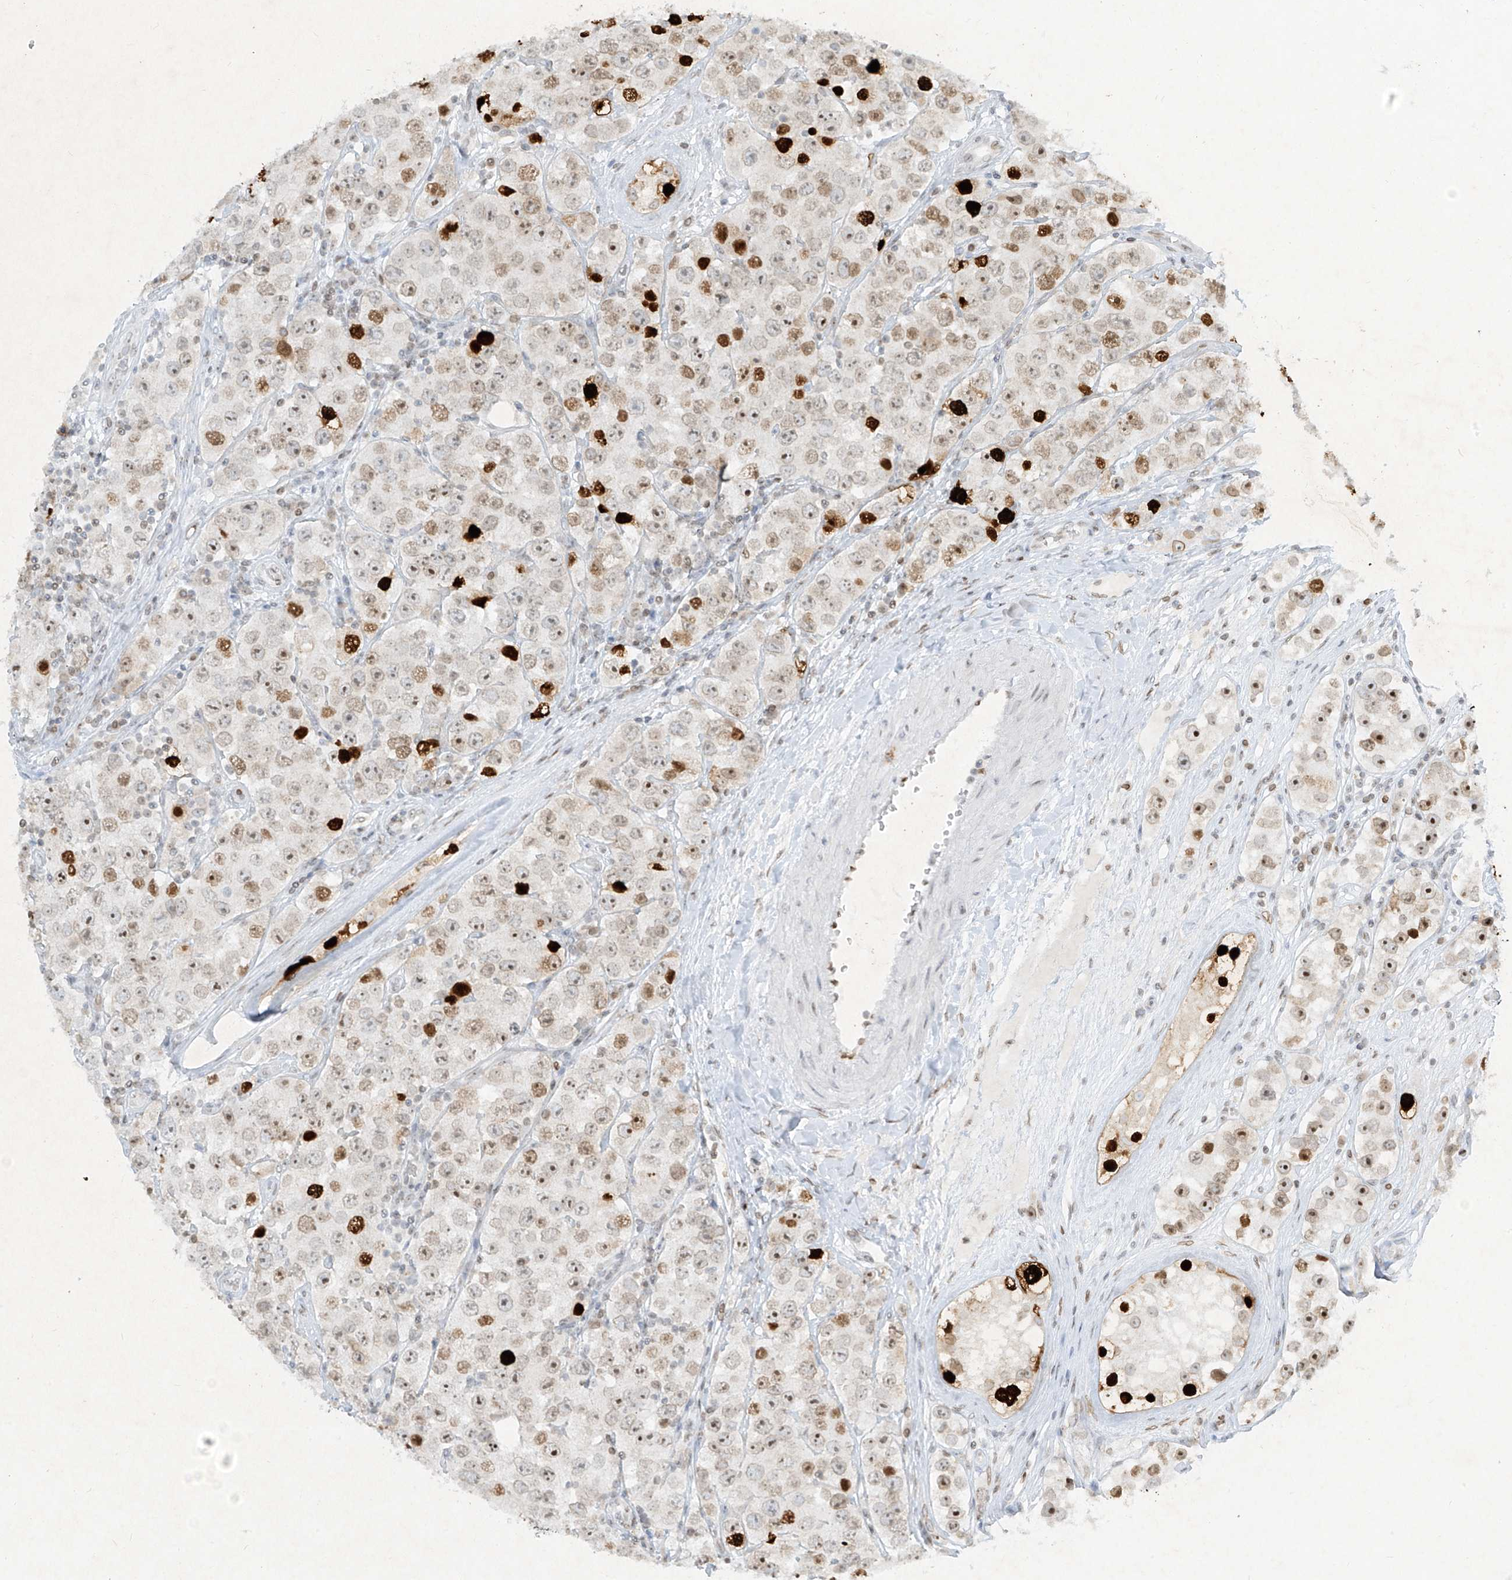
{"staining": {"intensity": "moderate", "quantity": "25%-75%", "location": "nuclear"}, "tissue": "testis cancer", "cell_type": "Tumor cells", "image_type": "cancer", "snomed": [{"axis": "morphology", "description": "Seminoma, NOS"}, {"axis": "topography", "description": "Testis"}], "caption": "Protein expression analysis of human testis cancer (seminoma) reveals moderate nuclear staining in about 25%-75% of tumor cells. (DAB = brown stain, brightfield microscopy at high magnification).", "gene": "SAMD15", "patient": {"sex": "male", "age": 28}}